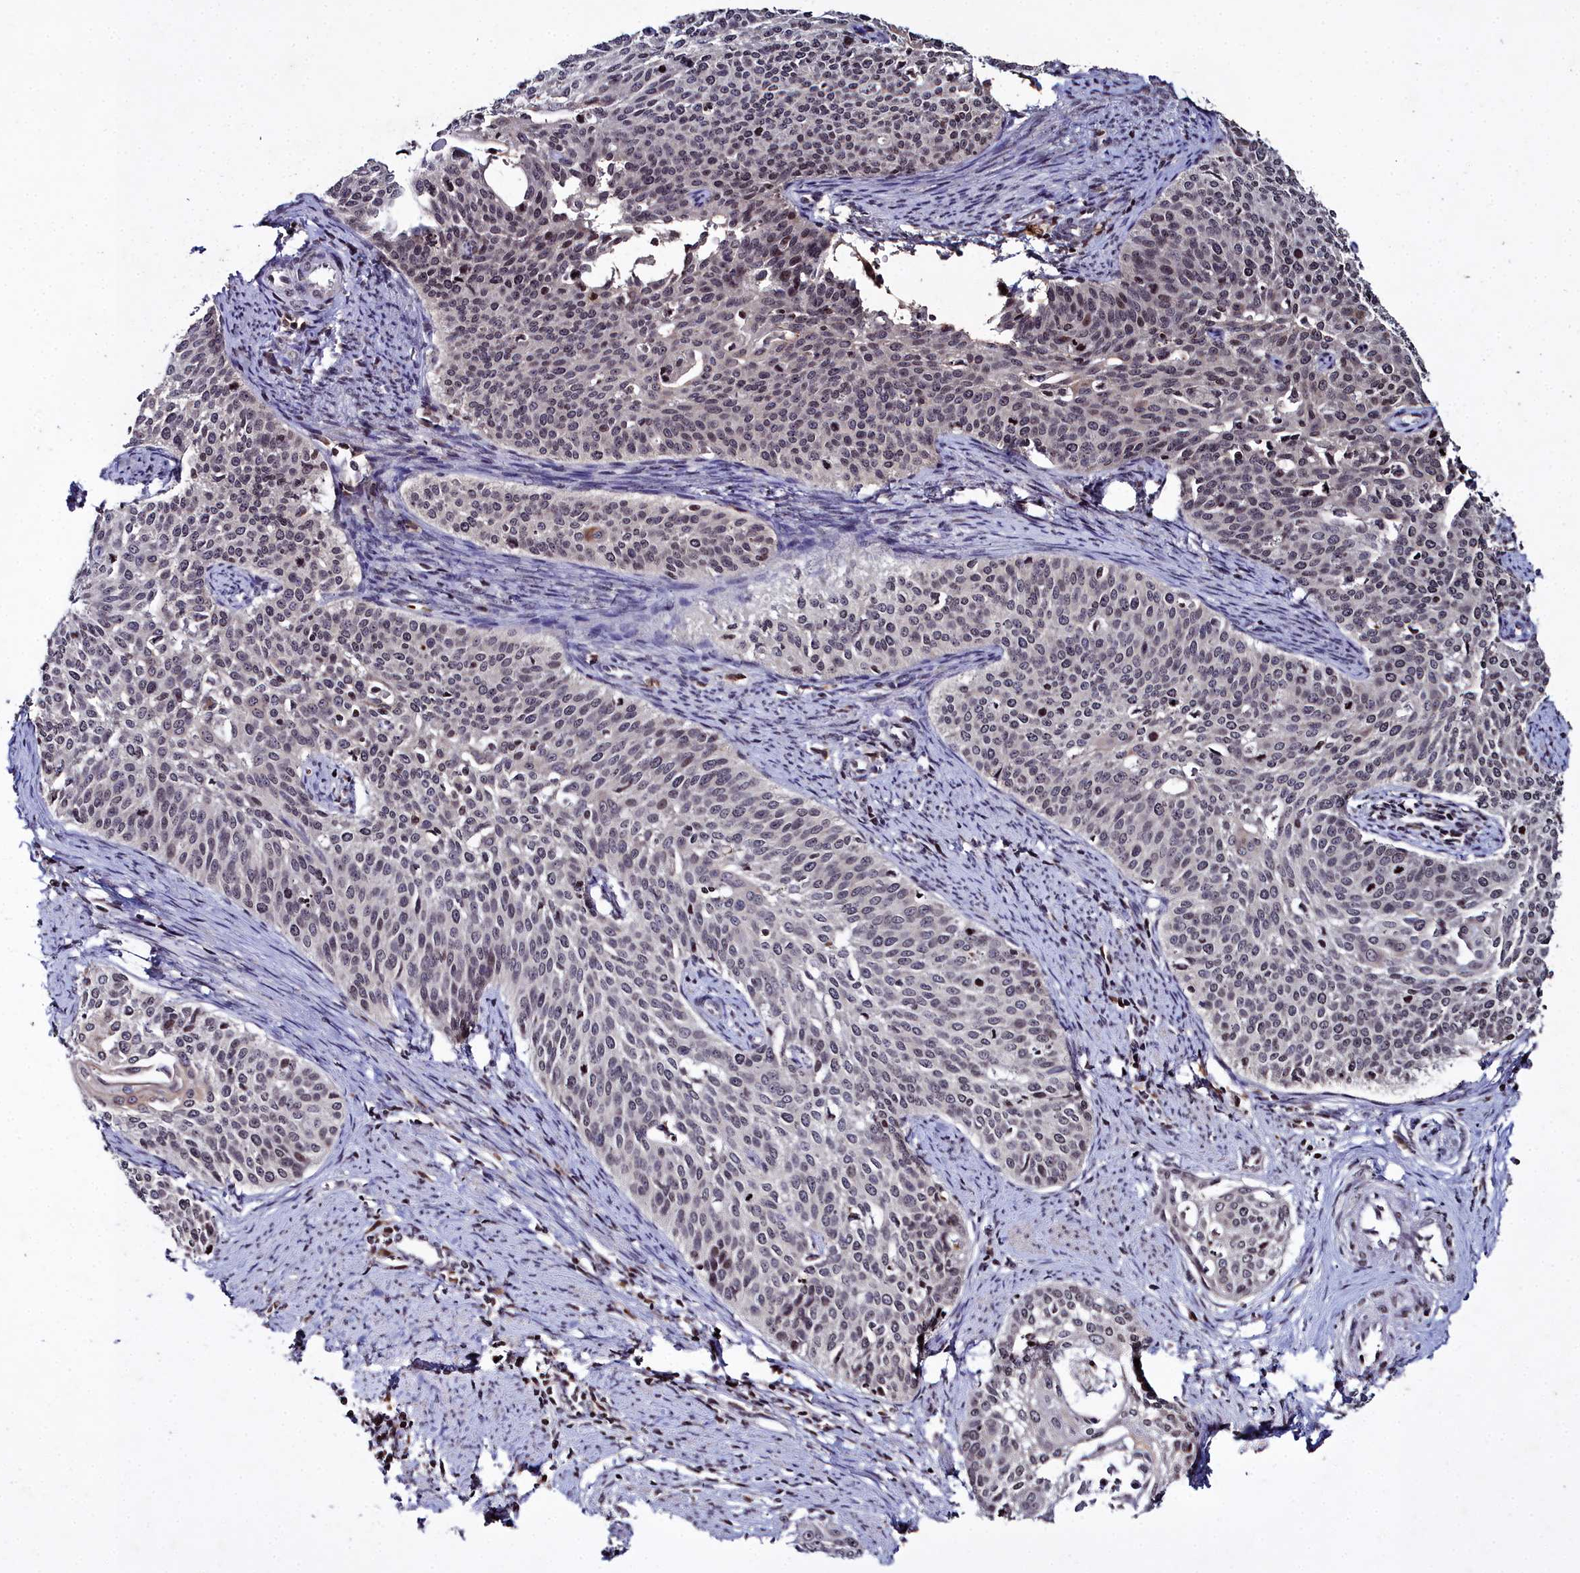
{"staining": {"intensity": "negative", "quantity": "none", "location": "none"}, "tissue": "cervical cancer", "cell_type": "Tumor cells", "image_type": "cancer", "snomed": [{"axis": "morphology", "description": "Squamous cell carcinoma, NOS"}, {"axis": "topography", "description": "Cervix"}], "caption": "The IHC micrograph has no significant positivity in tumor cells of cervical squamous cell carcinoma tissue.", "gene": "FZD4", "patient": {"sex": "female", "age": 44}}